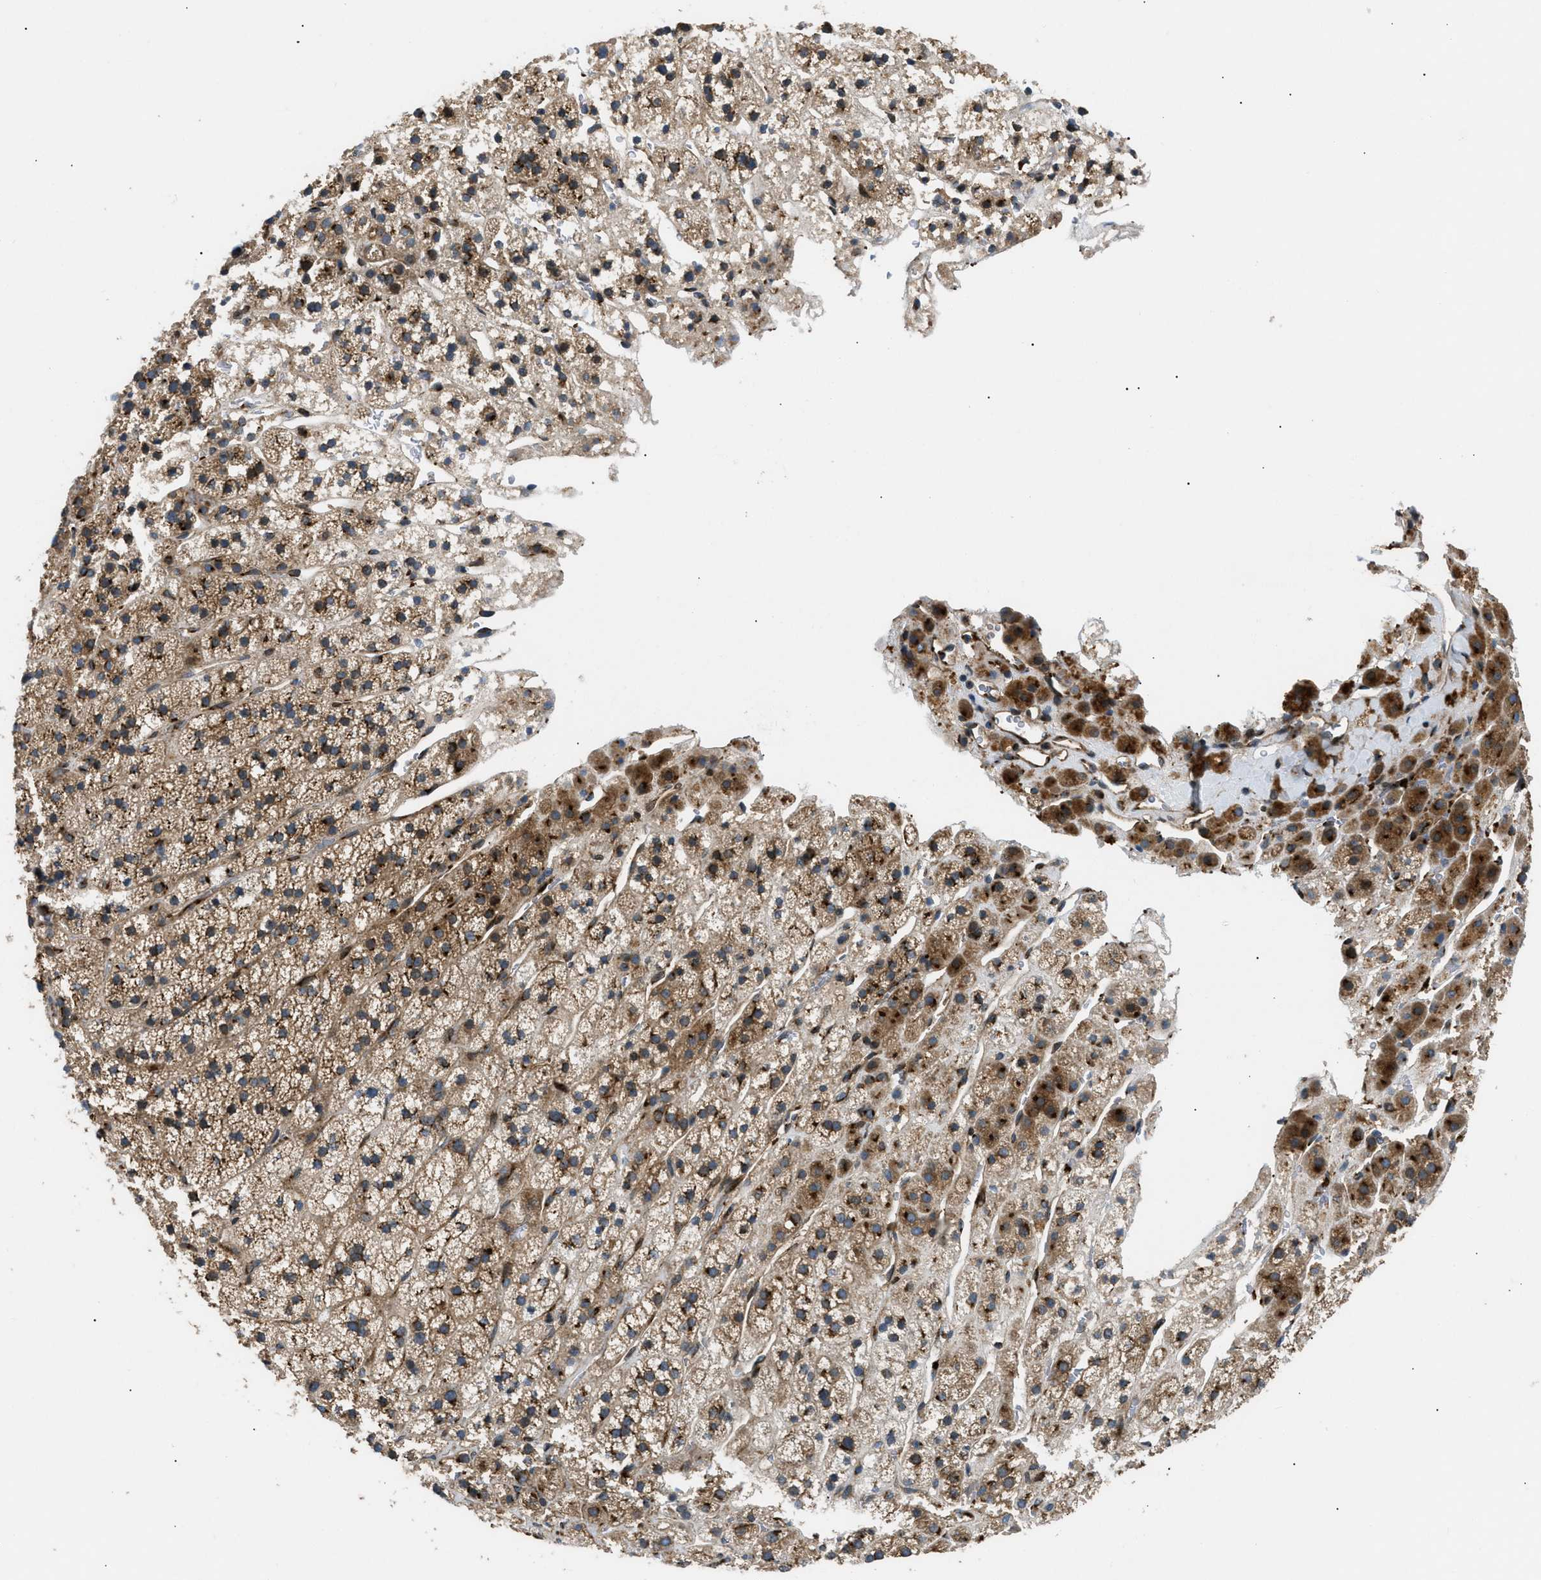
{"staining": {"intensity": "moderate", "quantity": ">75%", "location": "cytoplasmic/membranous"}, "tissue": "adrenal gland", "cell_type": "Glandular cells", "image_type": "normal", "snomed": [{"axis": "morphology", "description": "Normal tissue, NOS"}, {"axis": "topography", "description": "Adrenal gland"}], "caption": "IHC photomicrograph of unremarkable human adrenal gland stained for a protein (brown), which displays medium levels of moderate cytoplasmic/membranous staining in about >75% of glandular cells.", "gene": "LYSMD3", "patient": {"sex": "male", "age": 56}}